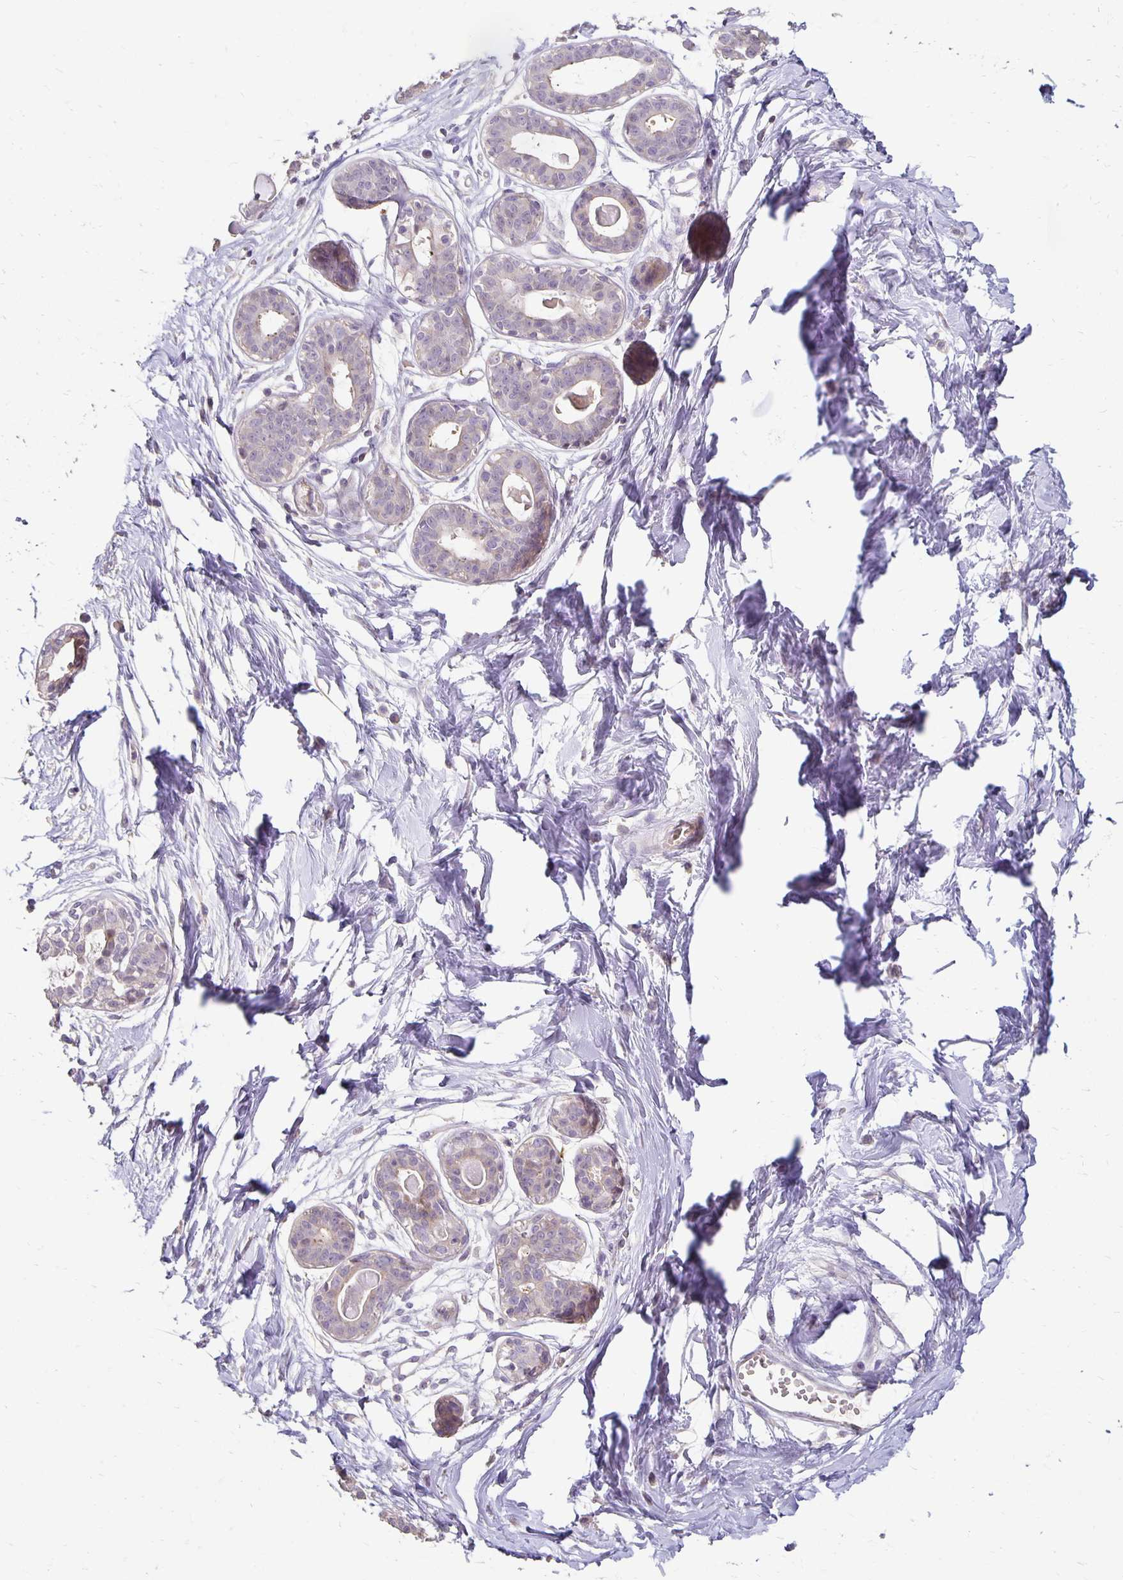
{"staining": {"intensity": "negative", "quantity": "none", "location": "none"}, "tissue": "breast", "cell_type": "Adipocytes", "image_type": "normal", "snomed": [{"axis": "morphology", "description": "Normal tissue, NOS"}, {"axis": "topography", "description": "Breast"}], "caption": "Immunohistochemical staining of unremarkable human breast exhibits no significant expression in adipocytes.", "gene": "CST6", "patient": {"sex": "female", "age": 45}}